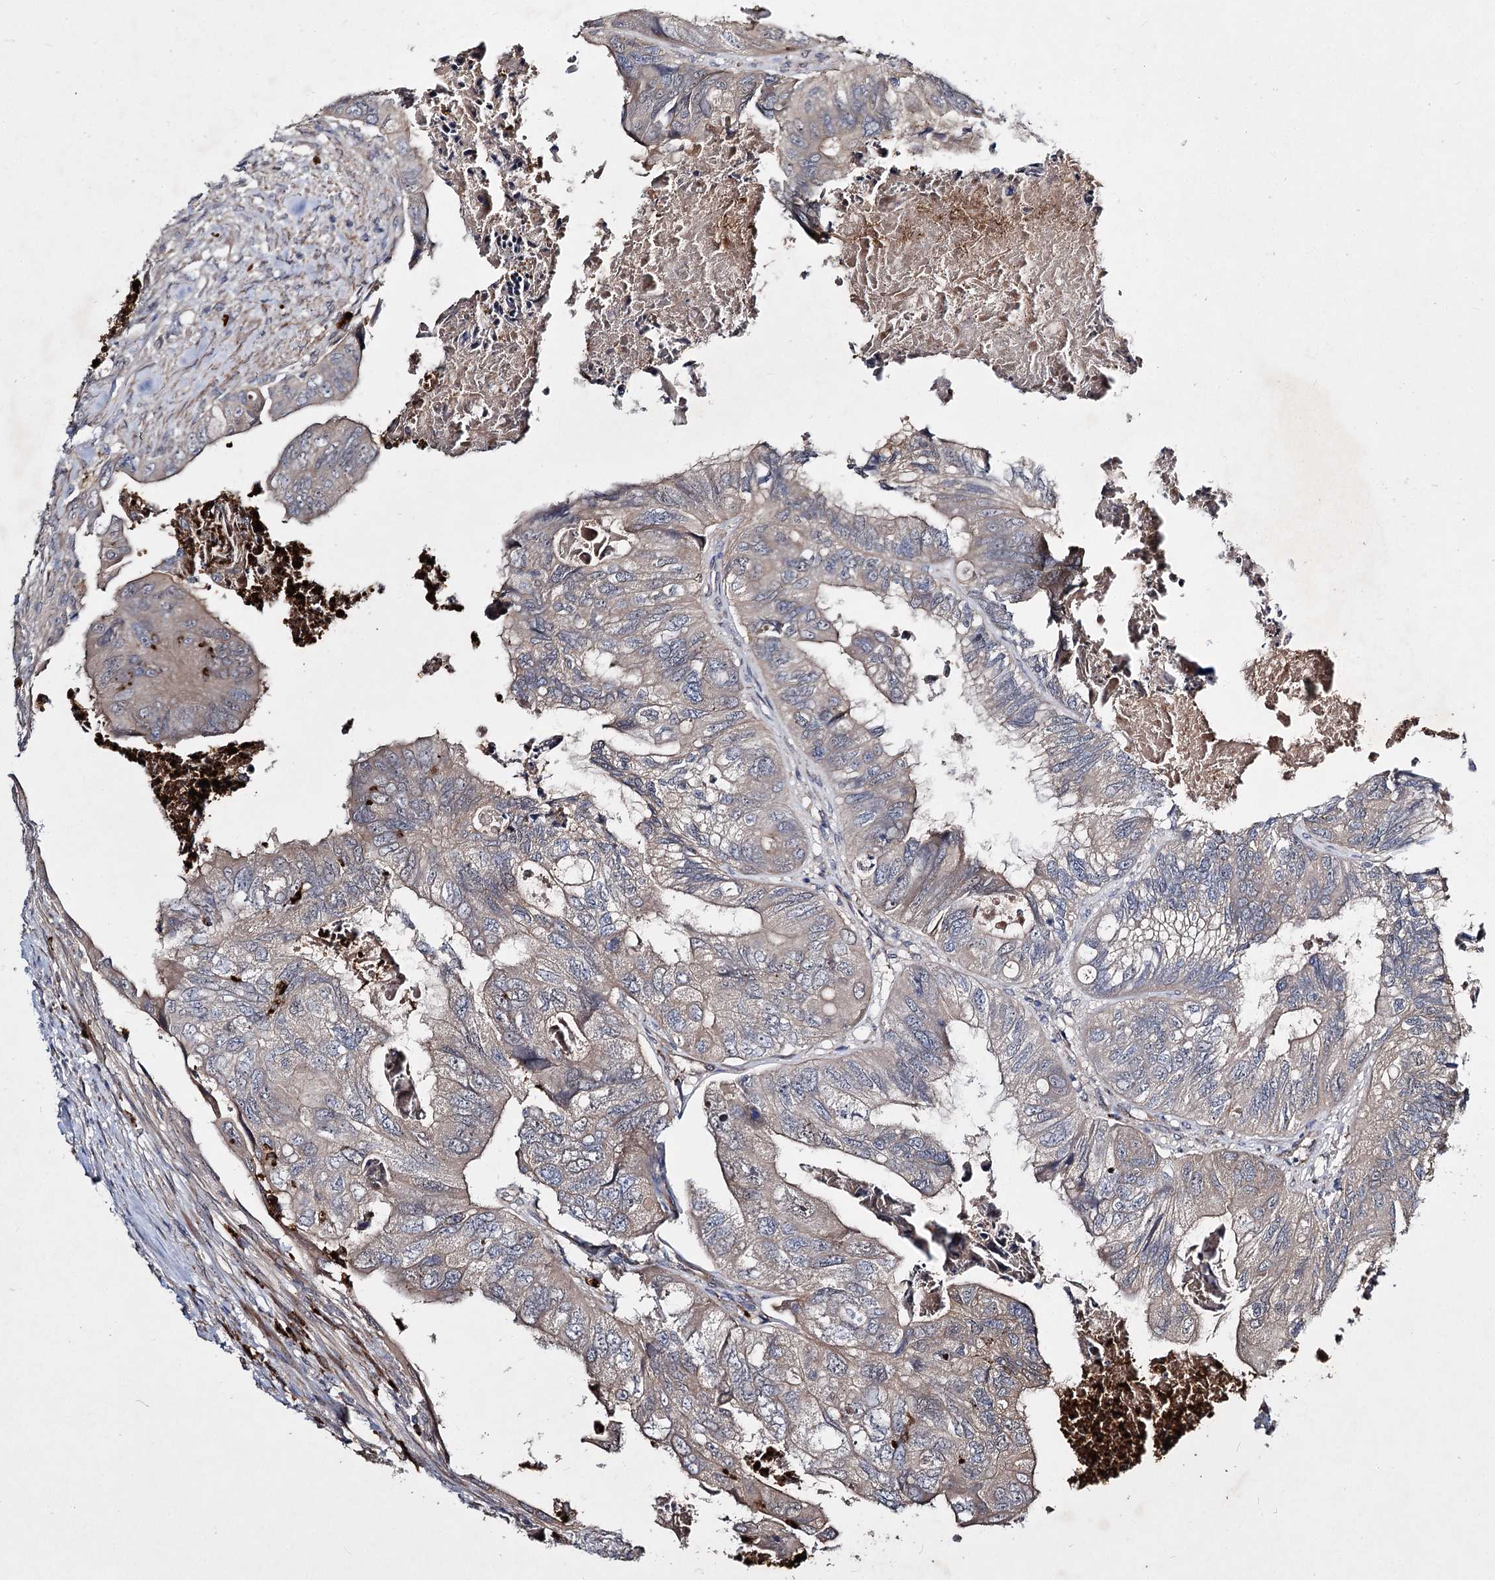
{"staining": {"intensity": "negative", "quantity": "none", "location": "none"}, "tissue": "colorectal cancer", "cell_type": "Tumor cells", "image_type": "cancer", "snomed": [{"axis": "morphology", "description": "Adenocarcinoma, NOS"}, {"axis": "topography", "description": "Rectum"}], "caption": "Immunohistochemical staining of colorectal adenocarcinoma demonstrates no significant staining in tumor cells.", "gene": "MINDY3", "patient": {"sex": "male", "age": 63}}